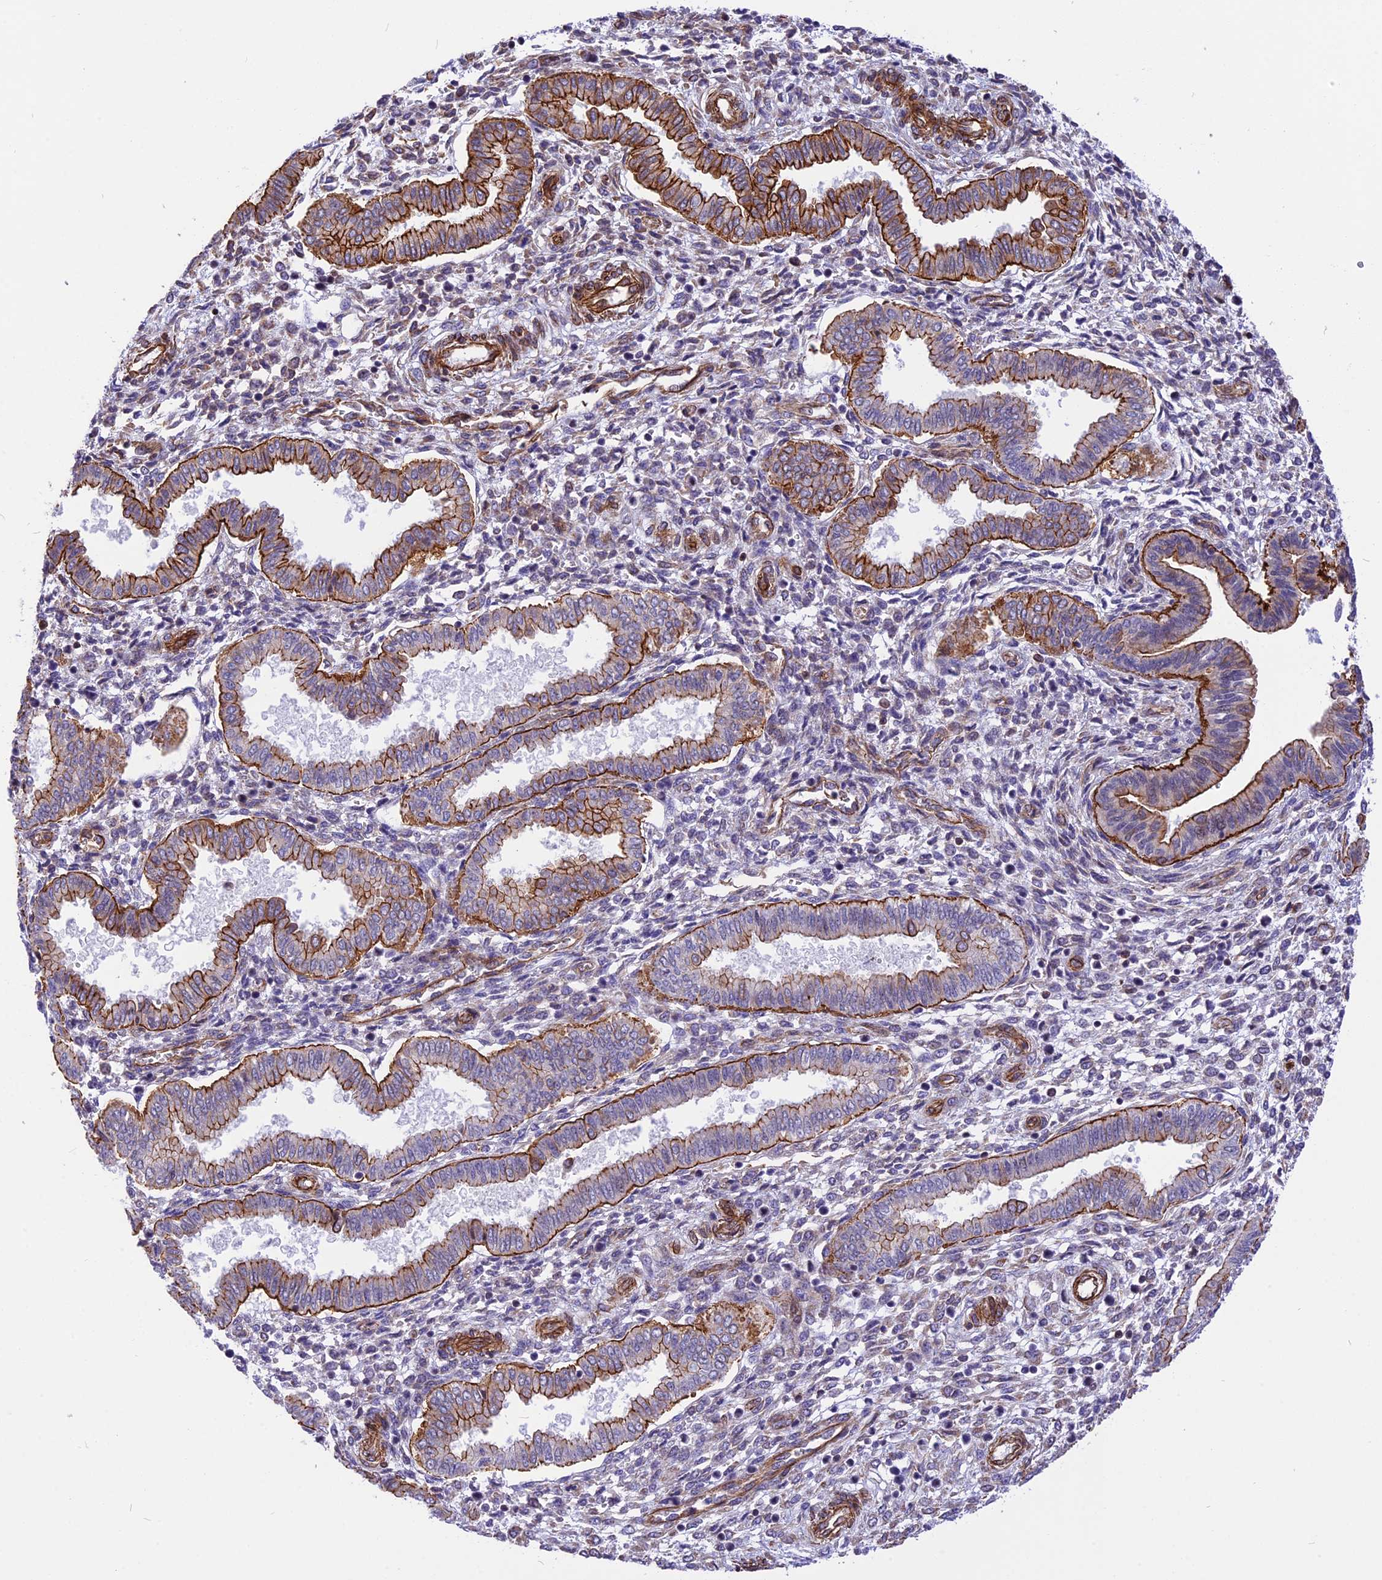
{"staining": {"intensity": "negative", "quantity": "none", "location": "none"}, "tissue": "endometrium", "cell_type": "Cells in endometrial stroma", "image_type": "normal", "snomed": [{"axis": "morphology", "description": "Normal tissue, NOS"}, {"axis": "topography", "description": "Endometrium"}], "caption": "DAB immunohistochemical staining of unremarkable human endometrium displays no significant expression in cells in endometrial stroma. (Brightfield microscopy of DAB IHC at high magnification).", "gene": "R3HDM4", "patient": {"sex": "female", "age": 24}}